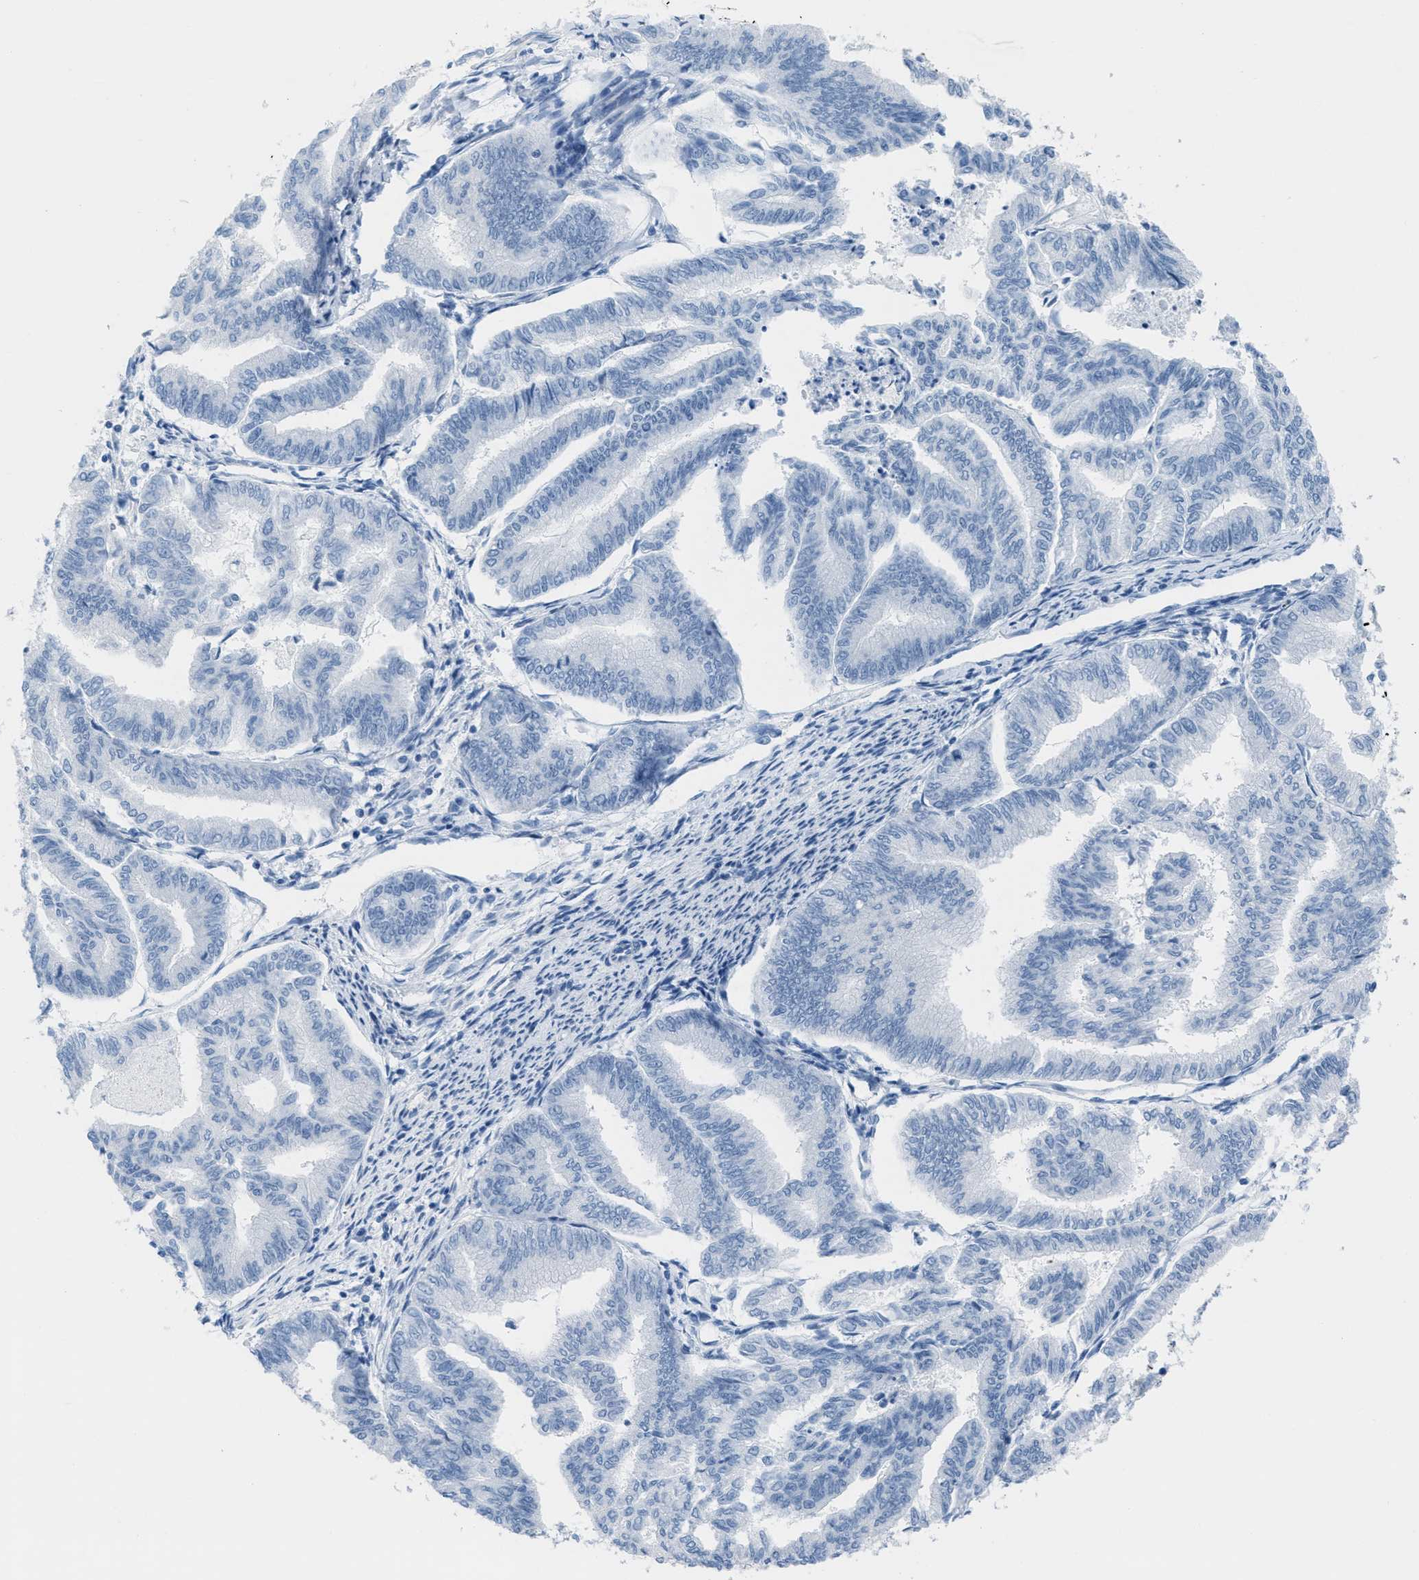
{"staining": {"intensity": "negative", "quantity": "none", "location": "none"}, "tissue": "endometrial cancer", "cell_type": "Tumor cells", "image_type": "cancer", "snomed": [{"axis": "morphology", "description": "Adenocarcinoma, NOS"}, {"axis": "topography", "description": "Endometrium"}], "caption": "Tumor cells show no significant expression in endometrial cancer (adenocarcinoma). (DAB (3,3'-diaminobenzidine) IHC with hematoxylin counter stain).", "gene": "SLC12A1", "patient": {"sex": "female", "age": 79}}